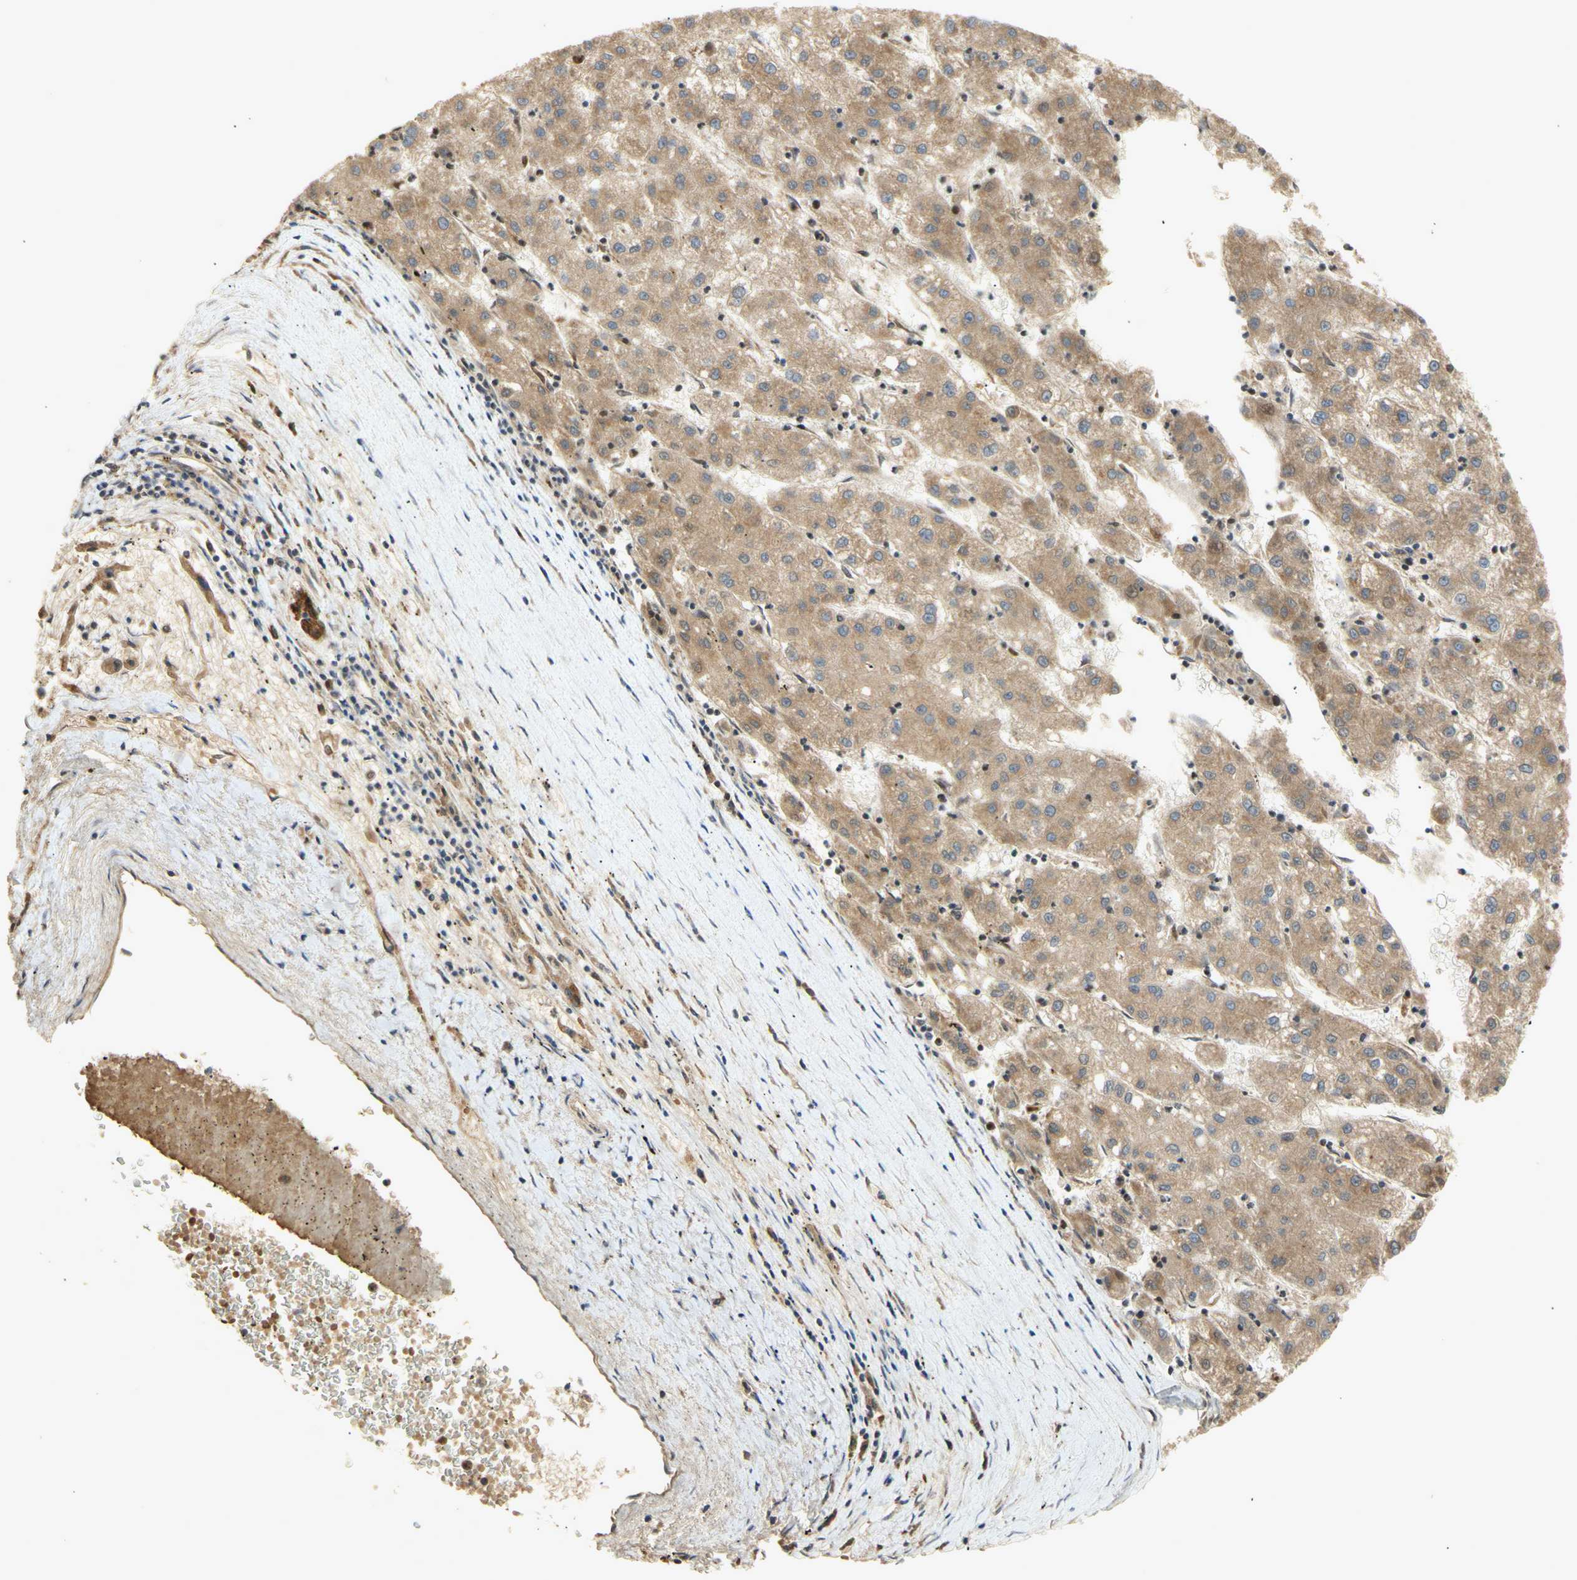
{"staining": {"intensity": "moderate", "quantity": ">75%", "location": "cytoplasmic/membranous"}, "tissue": "liver cancer", "cell_type": "Tumor cells", "image_type": "cancer", "snomed": [{"axis": "morphology", "description": "Carcinoma, Hepatocellular, NOS"}, {"axis": "topography", "description": "Liver"}], "caption": "Immunohistochemical staining of hepatocellular carcinoma (liver) demonstrates moderate cytoplasmic/membranous protein expression in approximately >75% of tumor cells. Nuclei are stained in blue.", "gene": "PKN1", "patient": {"sex": "male", "age": 72}}